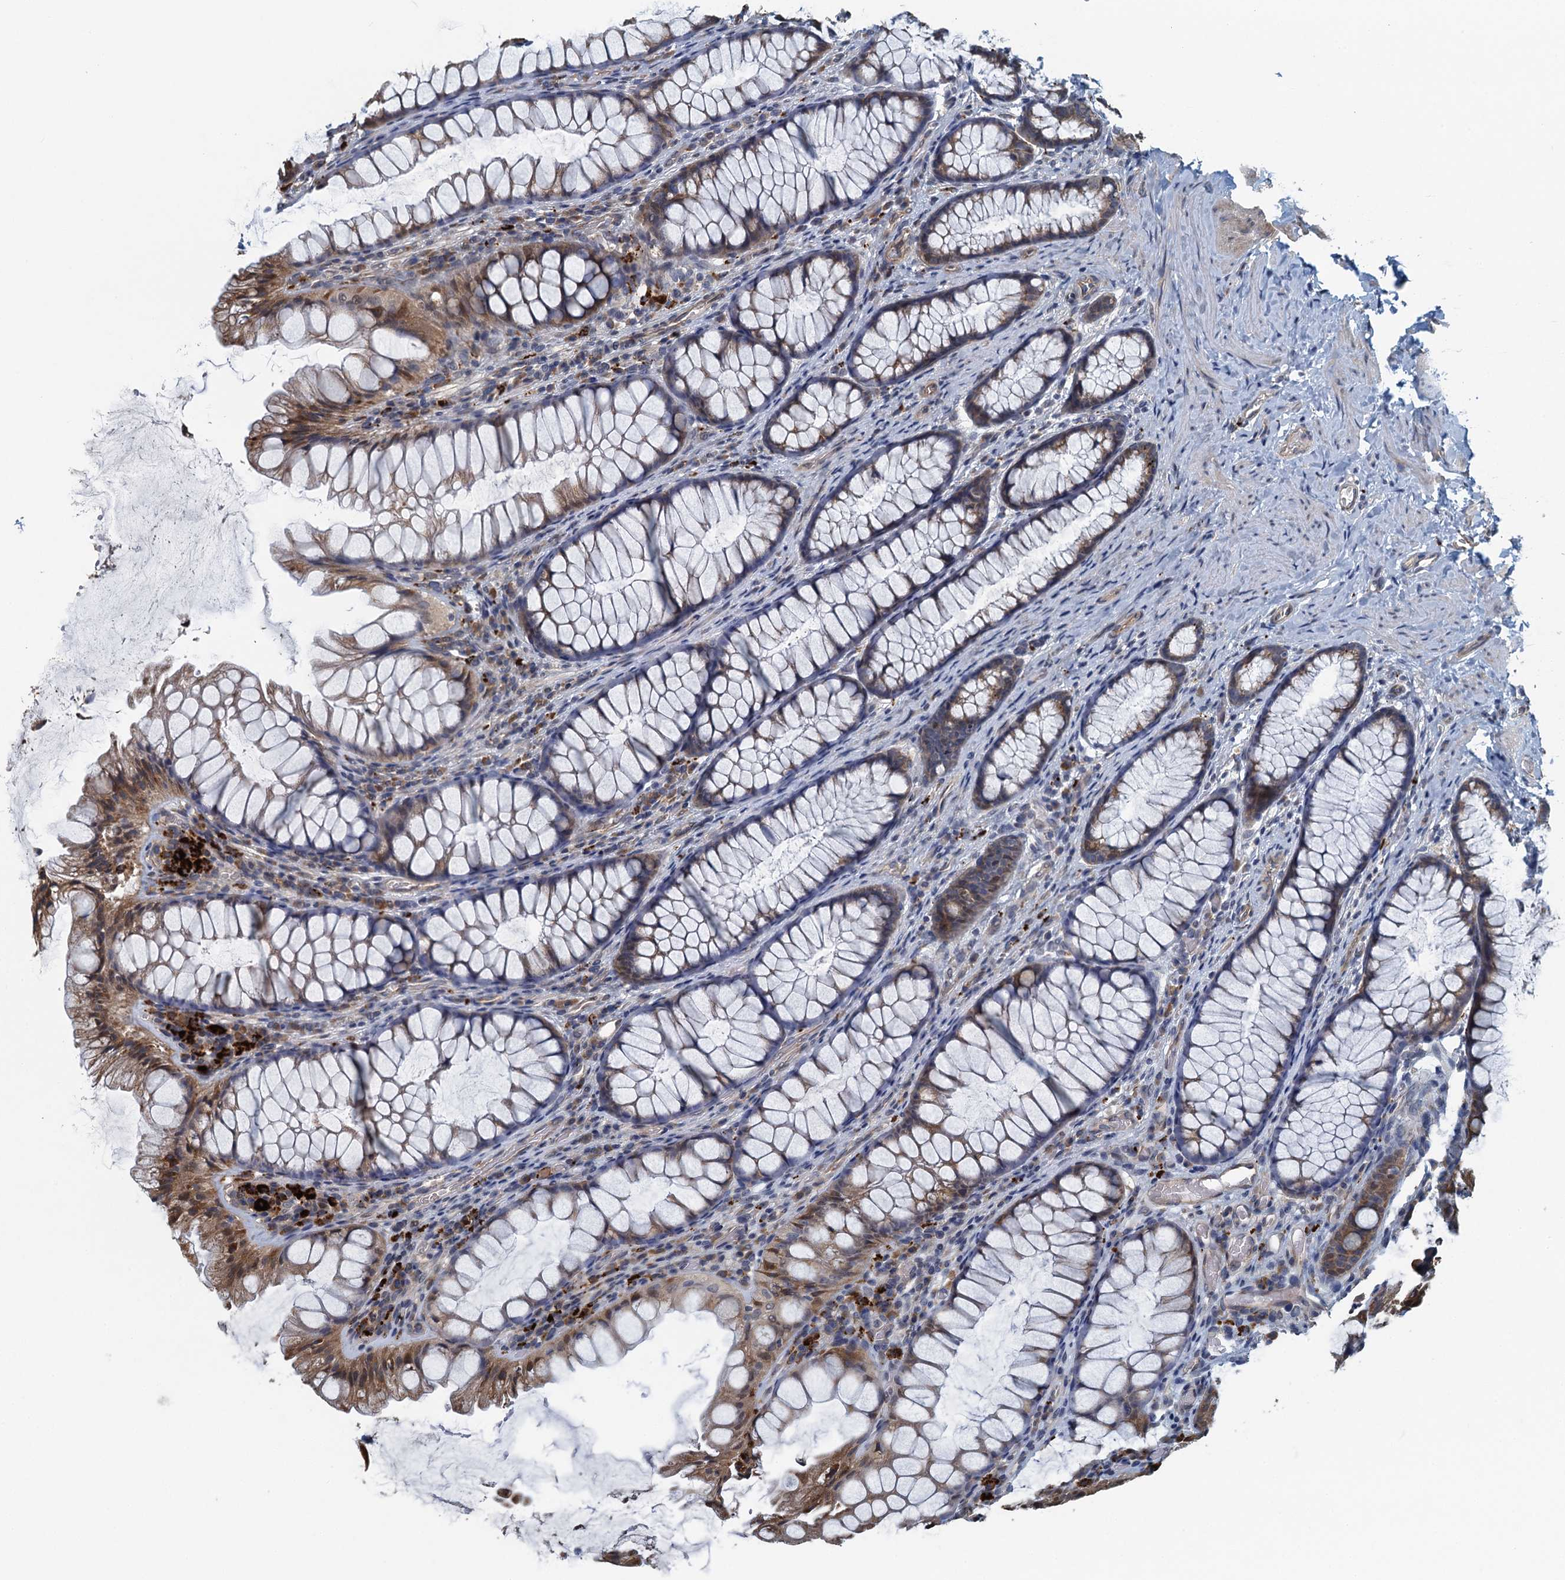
{"staining": {"intensity": "moderate", "quantity": ">75%", "location": "cytoplasmic/membranous"}, "tissue": "colon", "cell_type": "Endothelial cells", "image_type": "normal", "snomed": [{"axis": "morphology", "description": "Normal tissue, NOS"}, {"axis": "topography", "description": "Colon"}], "caption": "Endothelial cells demonstrate medium levels of moderate cytoplasmic/membranous expression in about >75% of cells in unremarkable human colon. The staining was performed using DAB, with brown indicating positive protein expression. Nuclei are stained blue with hematoxylin.", "gene": "AGRN", "patient": {"sex": "female", "age": 62}}